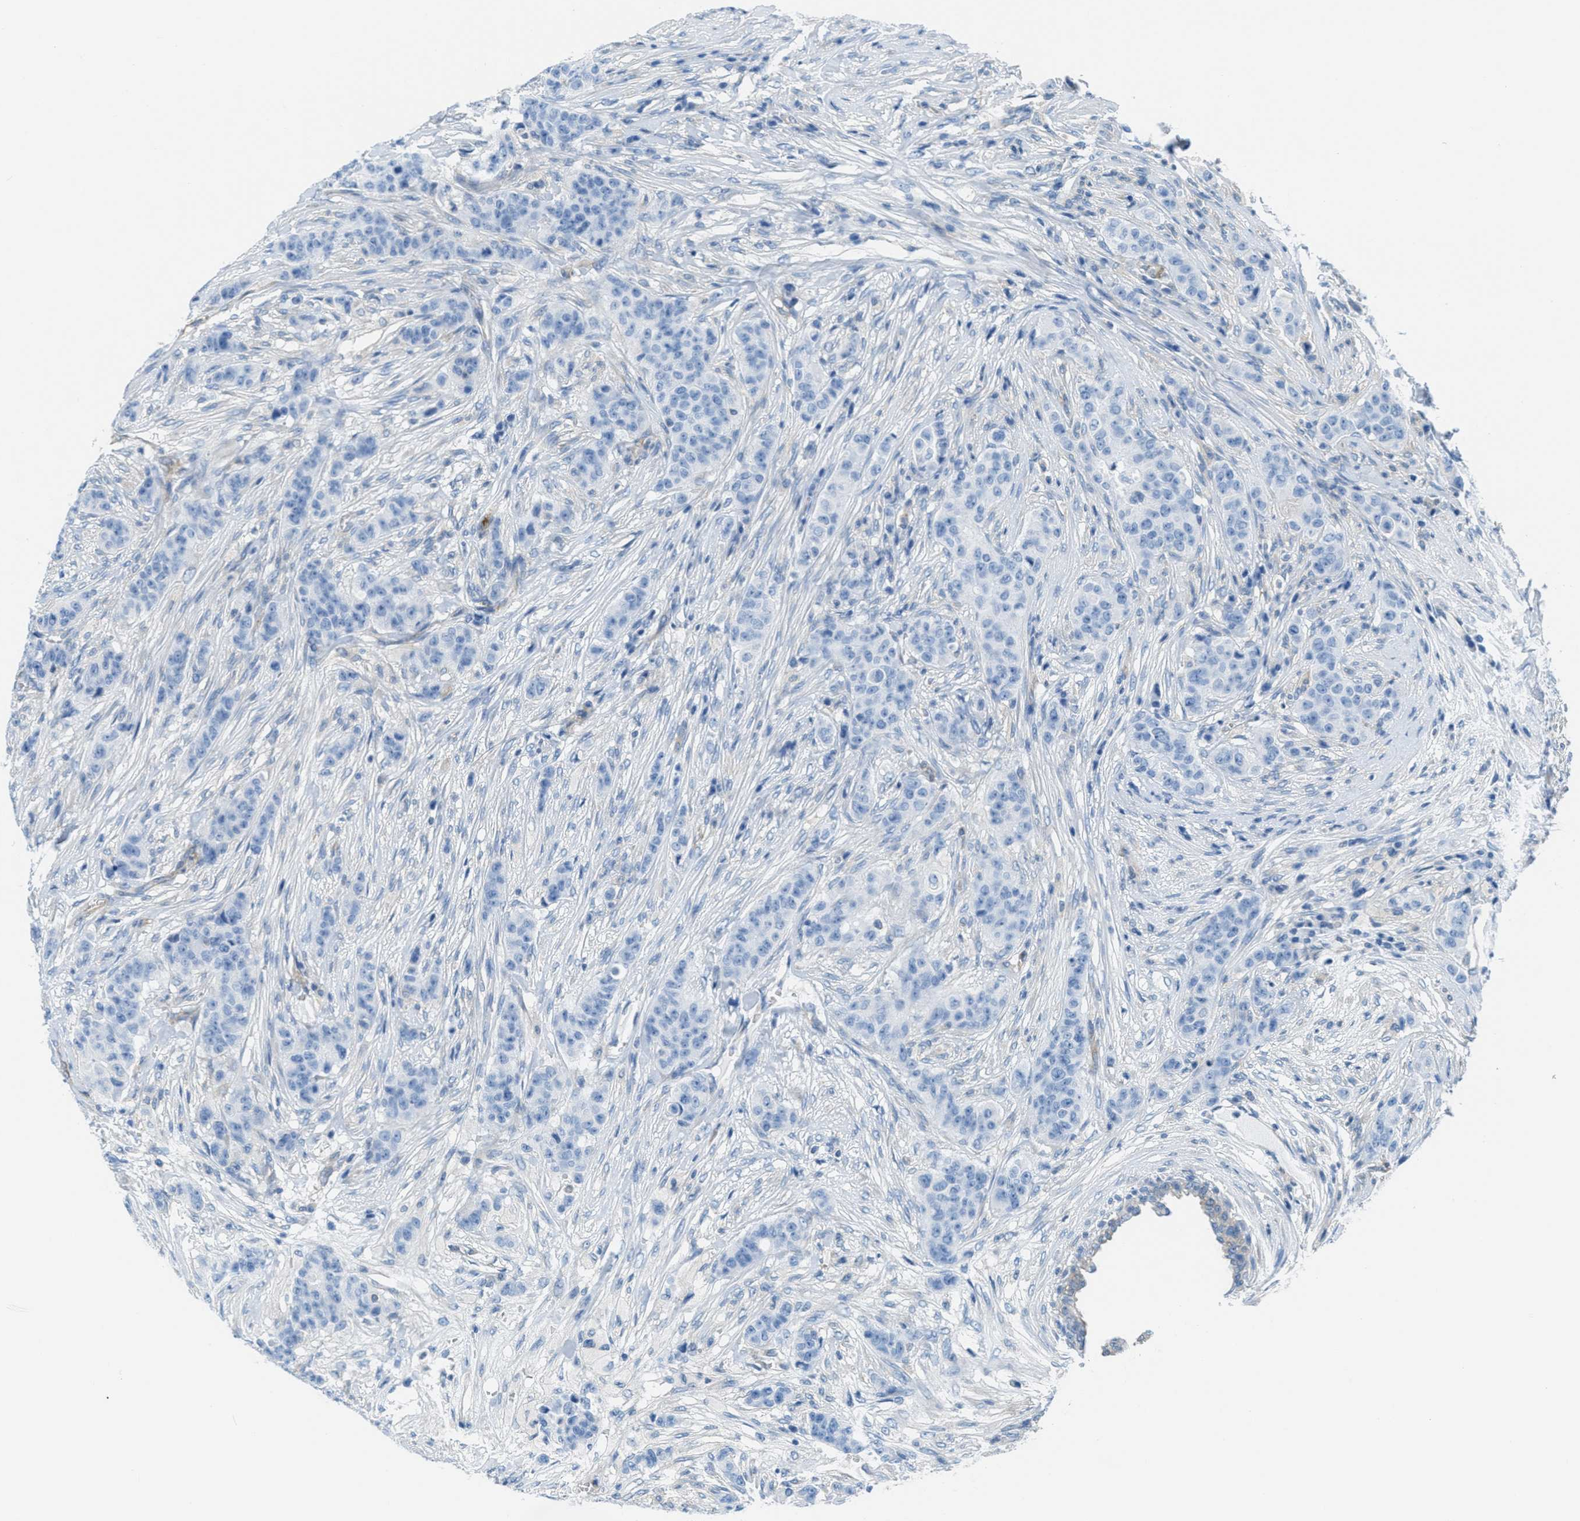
{"staining": {"intensity": "negative", "quantity": "none", "location": "none"}, "tissue": "breast cancer", "cell_type": "Tumor cells", "image_type": "cancer", "snomed": [{"axis": "morphology", "description": "Normal tissue, NOS"}, {"axis": "morphology", "description": "Duct carcinoma"}, {"axis": "topography", "description": "Breast"}], "caption": "An image of breast cancer stained for a protein reveals no brown staining in tumor cells. (DAB IHC visualized using brightfield microscopy, high magnification).", "gene": "MAPRE2", "patient": {"sex": "female", "age": 40}}